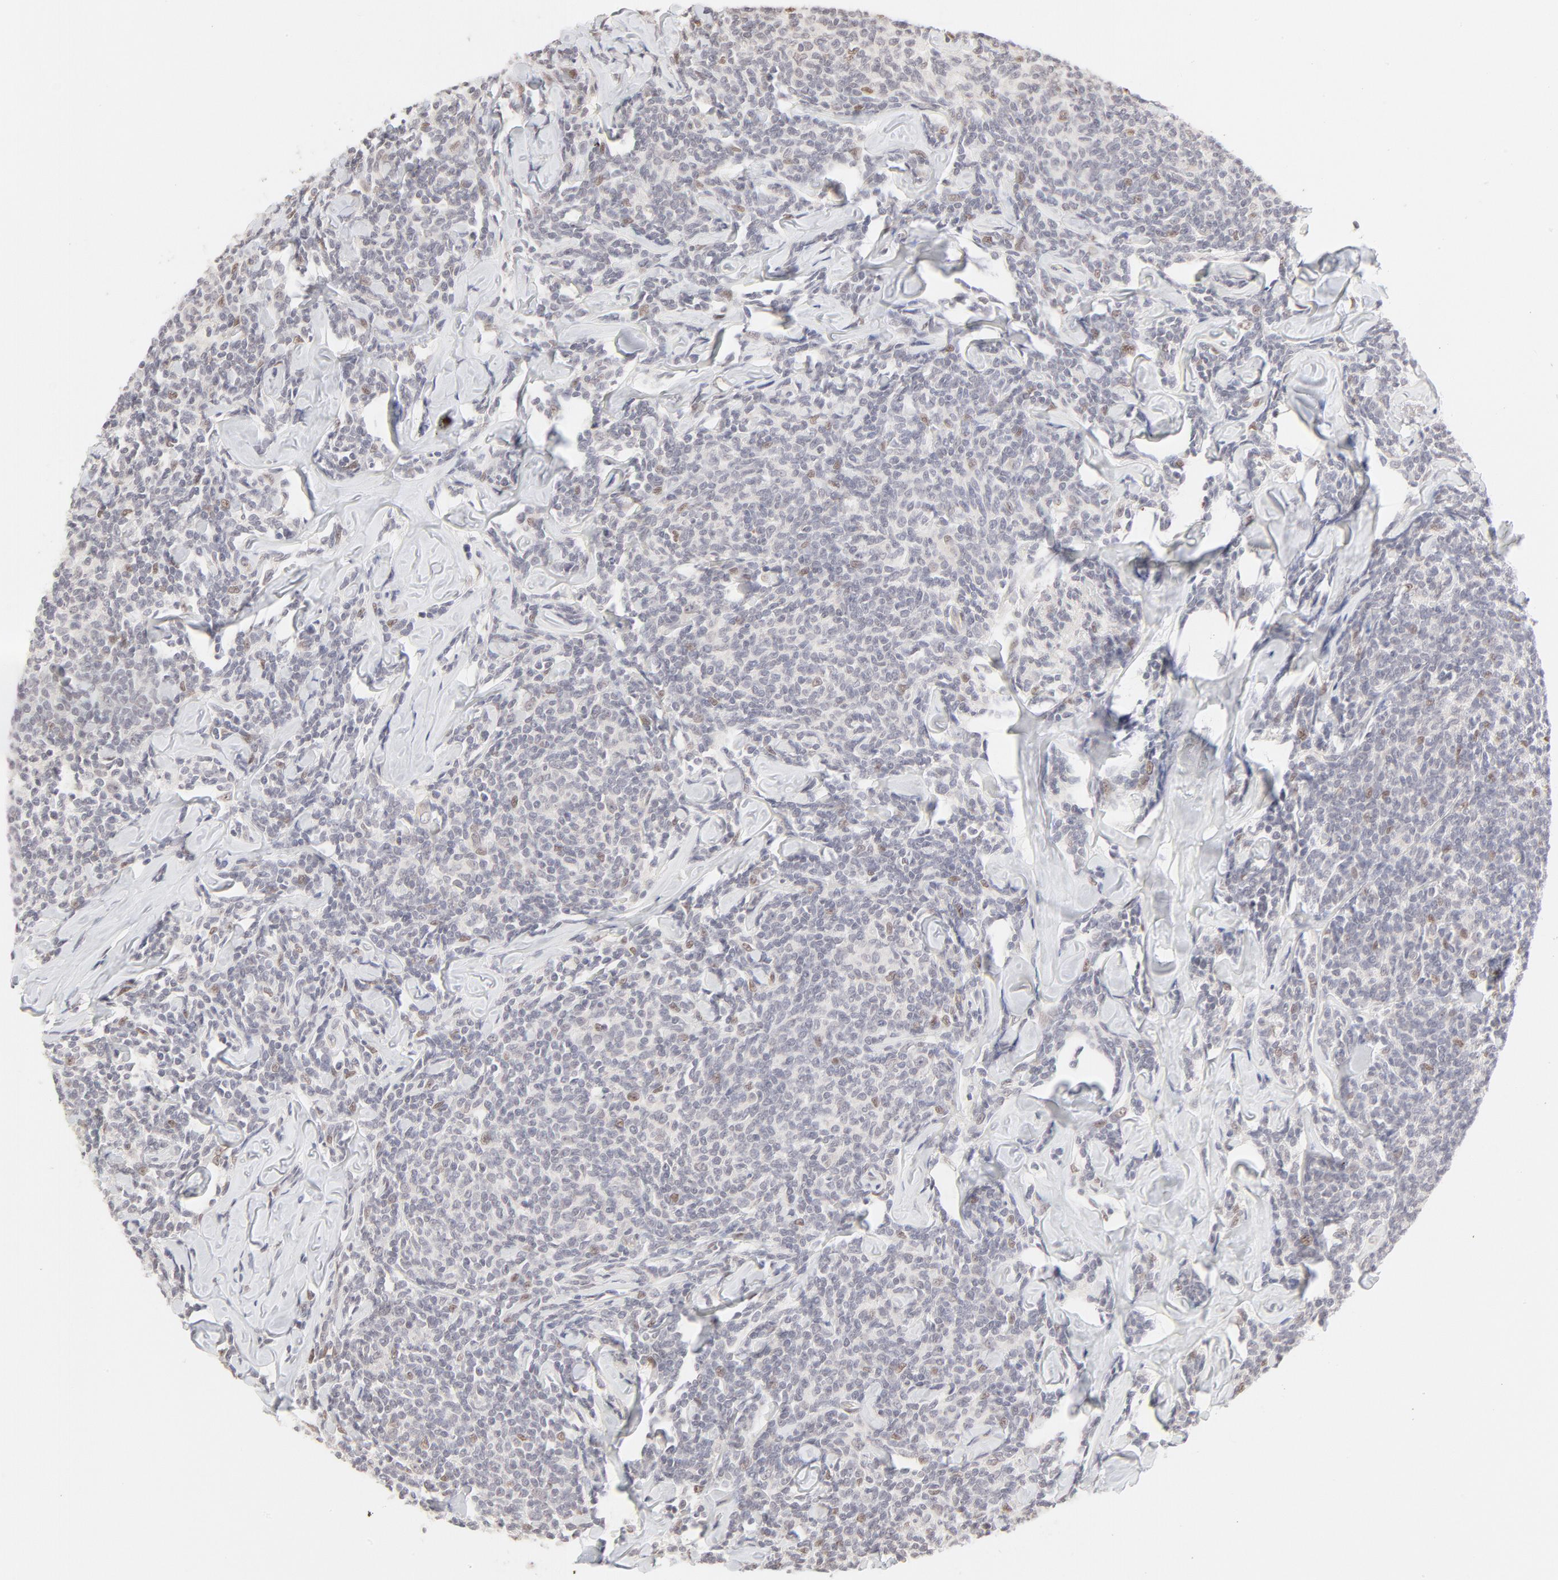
{"staining": {"intensity": "weak", "quantity": "<25%", "location": "nuclear"}, "tissue": "lymphoma", "cell_type": "Tumor cells", "image_type": "cancer", "snomed": [{"axis": "morphology", "description": "Malignant lymphoma, non-Hodgkin's type, Low grade"}, {"axis": "topography", "description": "Lymph node"}], "caption": "A high-resolution image shows immunohistochemistry staining of malignant lymphoma, non-Hodgkin's type (low-grade), which exhibits no significant staining in tumor cells.", "gene": "PBX3", "patient": {"sex": "female", "age": 56}}